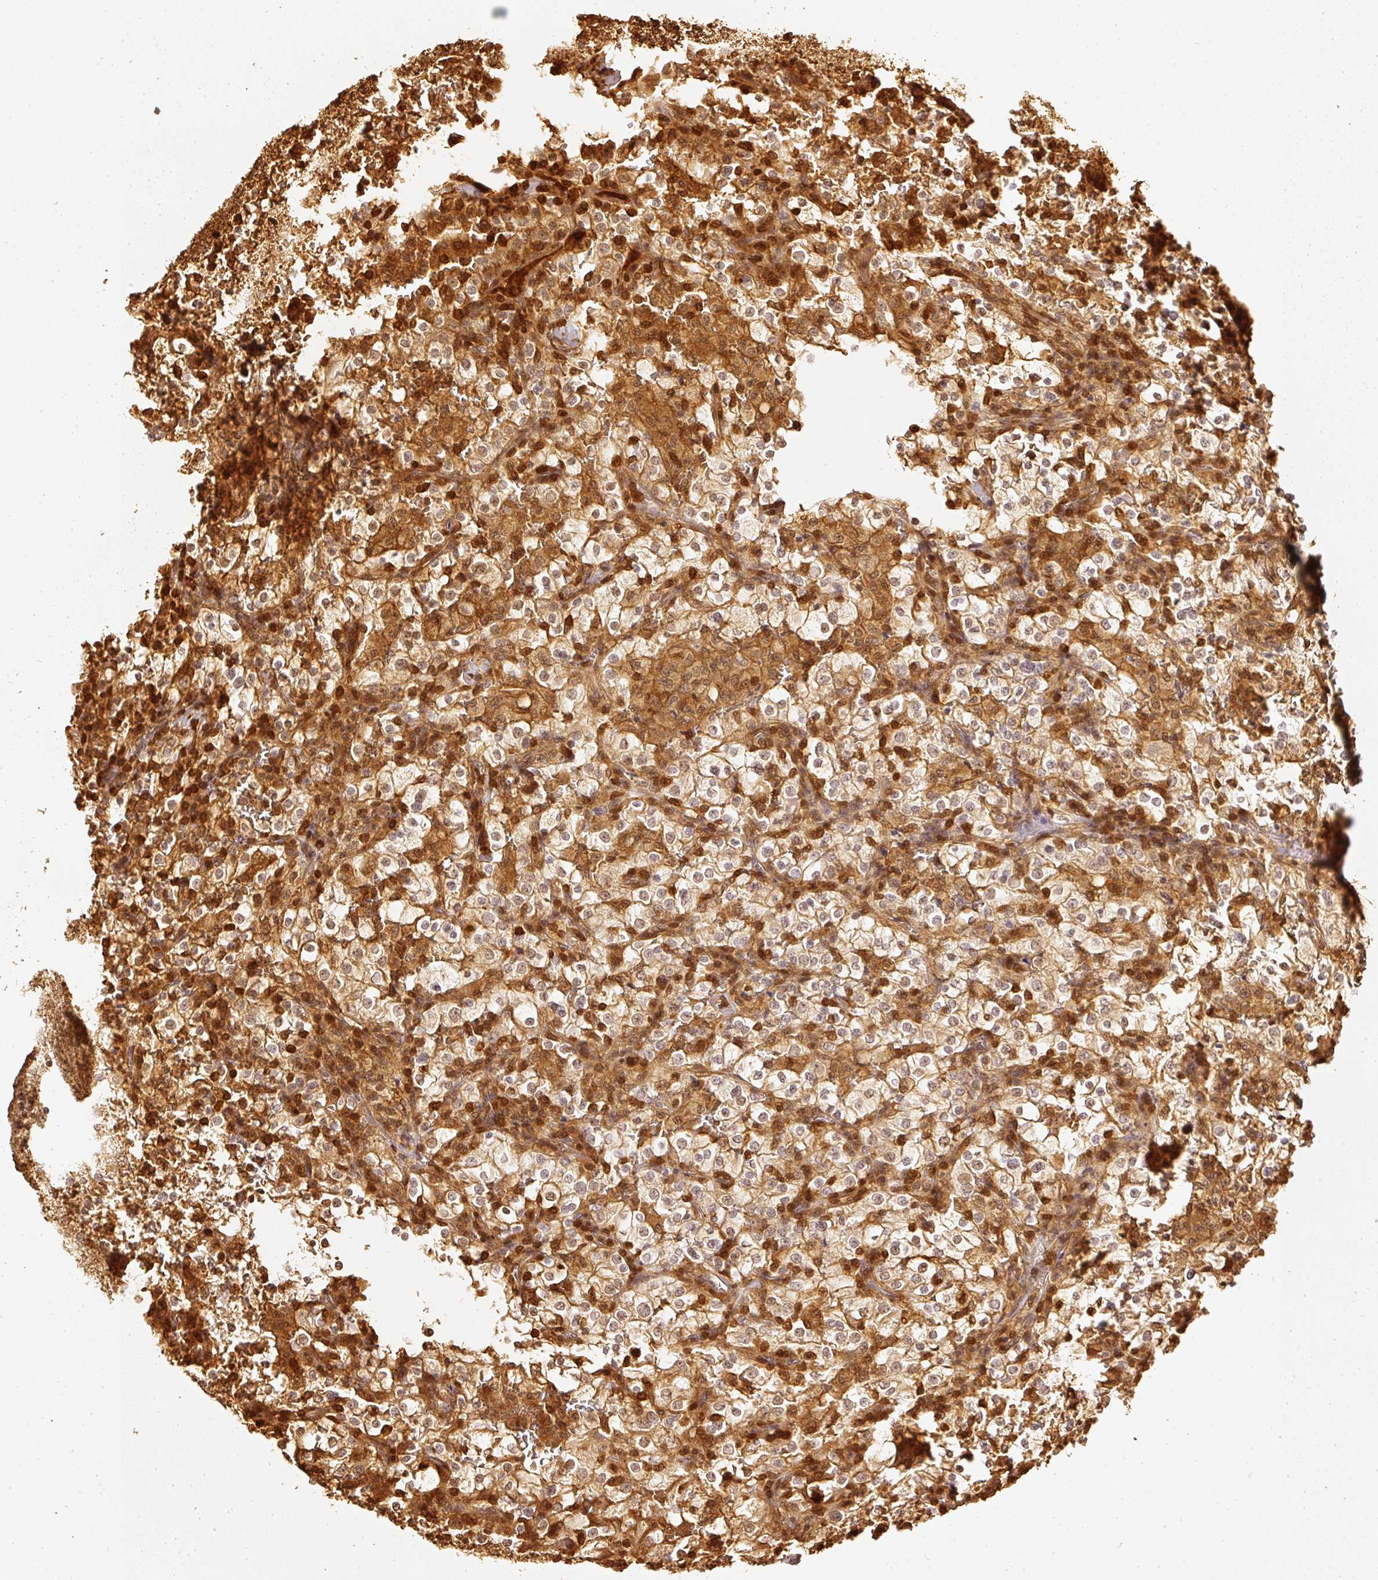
{"staining": {"intensity": "moderate", "quantity": ">75%", "location": "cytoplasmic/membranous,nuclear"}, "tissue": "renal cancer", "cell_type": "Tumor cells", "image_type": "cancer", "snomed": [{"axis": "morphology", "description": "Adenocarcinoma, NOS"}, {"axis": "topography", "description": "Kidney"}], "caption": "Renal adenocarcinoma stained for a protein demonstrates moderate cytoplasmic/membranous and nuclear positivity in tumor cells.", "gene": "PFN1", "patient": {"sex": "female", "age": 74}}